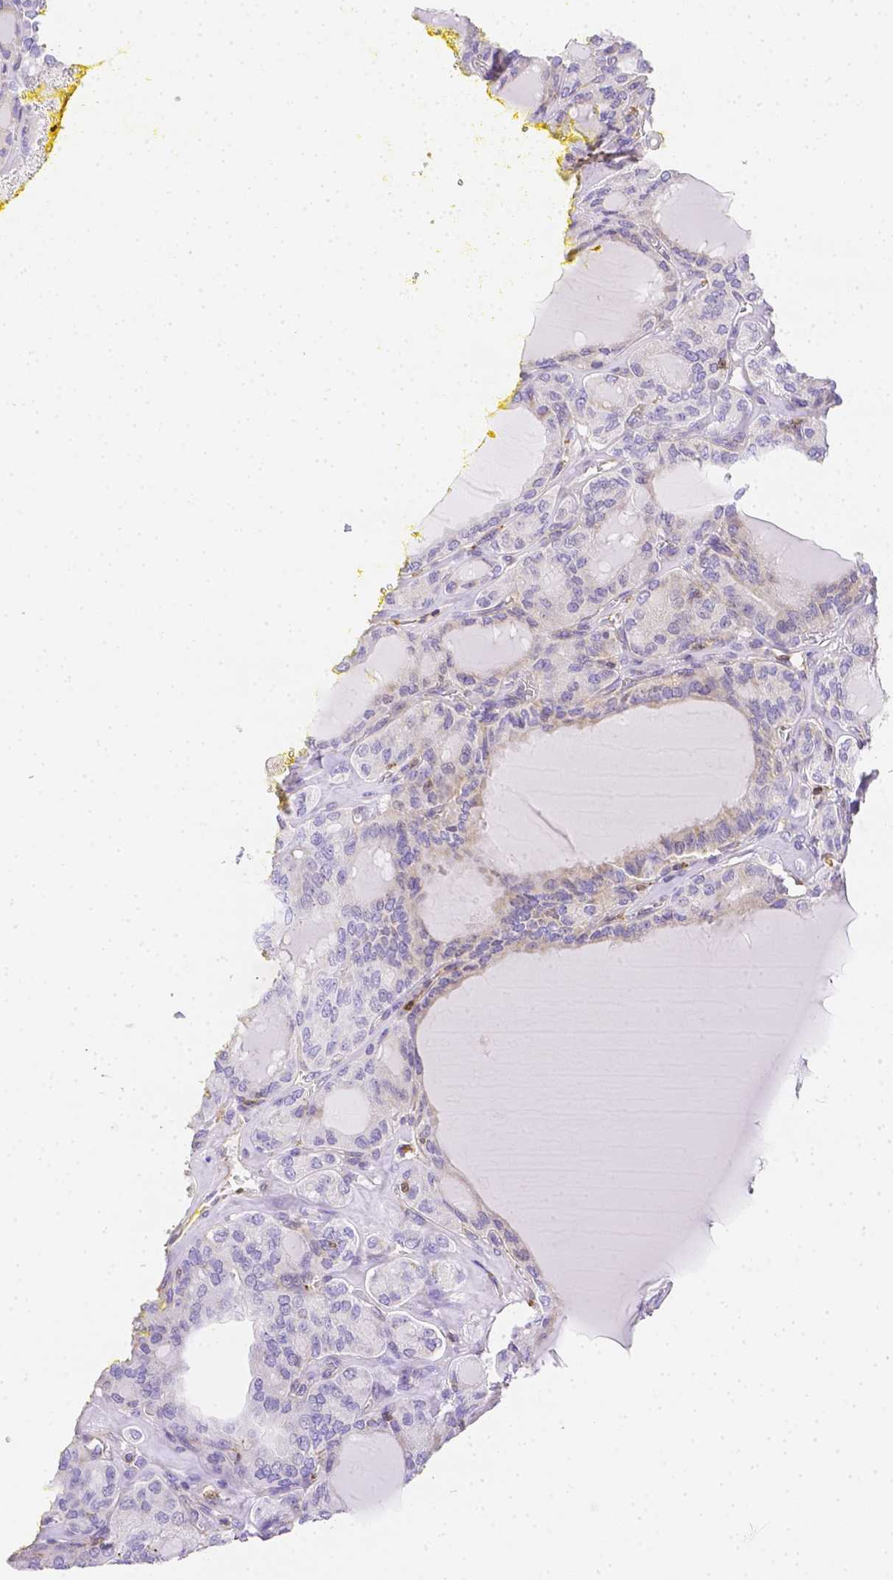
{"staining": {"intensity": "negative", "quantity": "none", "location": "none"}, "tissue": "thyroid cancer", "cell_type": "Tumor cells", "image_type": "cancer", "snomed": [{"axis": "morphology", "description": "Papillary adenocarcinoma, NOS"}, {"axis": "topography", "description": "Thyroid gland"}], "caption": "Protein analysis of thyroid cancer (papillary adenocarcinoma) reveals no significant expression in tumor cells.", "gene": "ASAH2", "patient": {"sex": "male", "age": 87}}